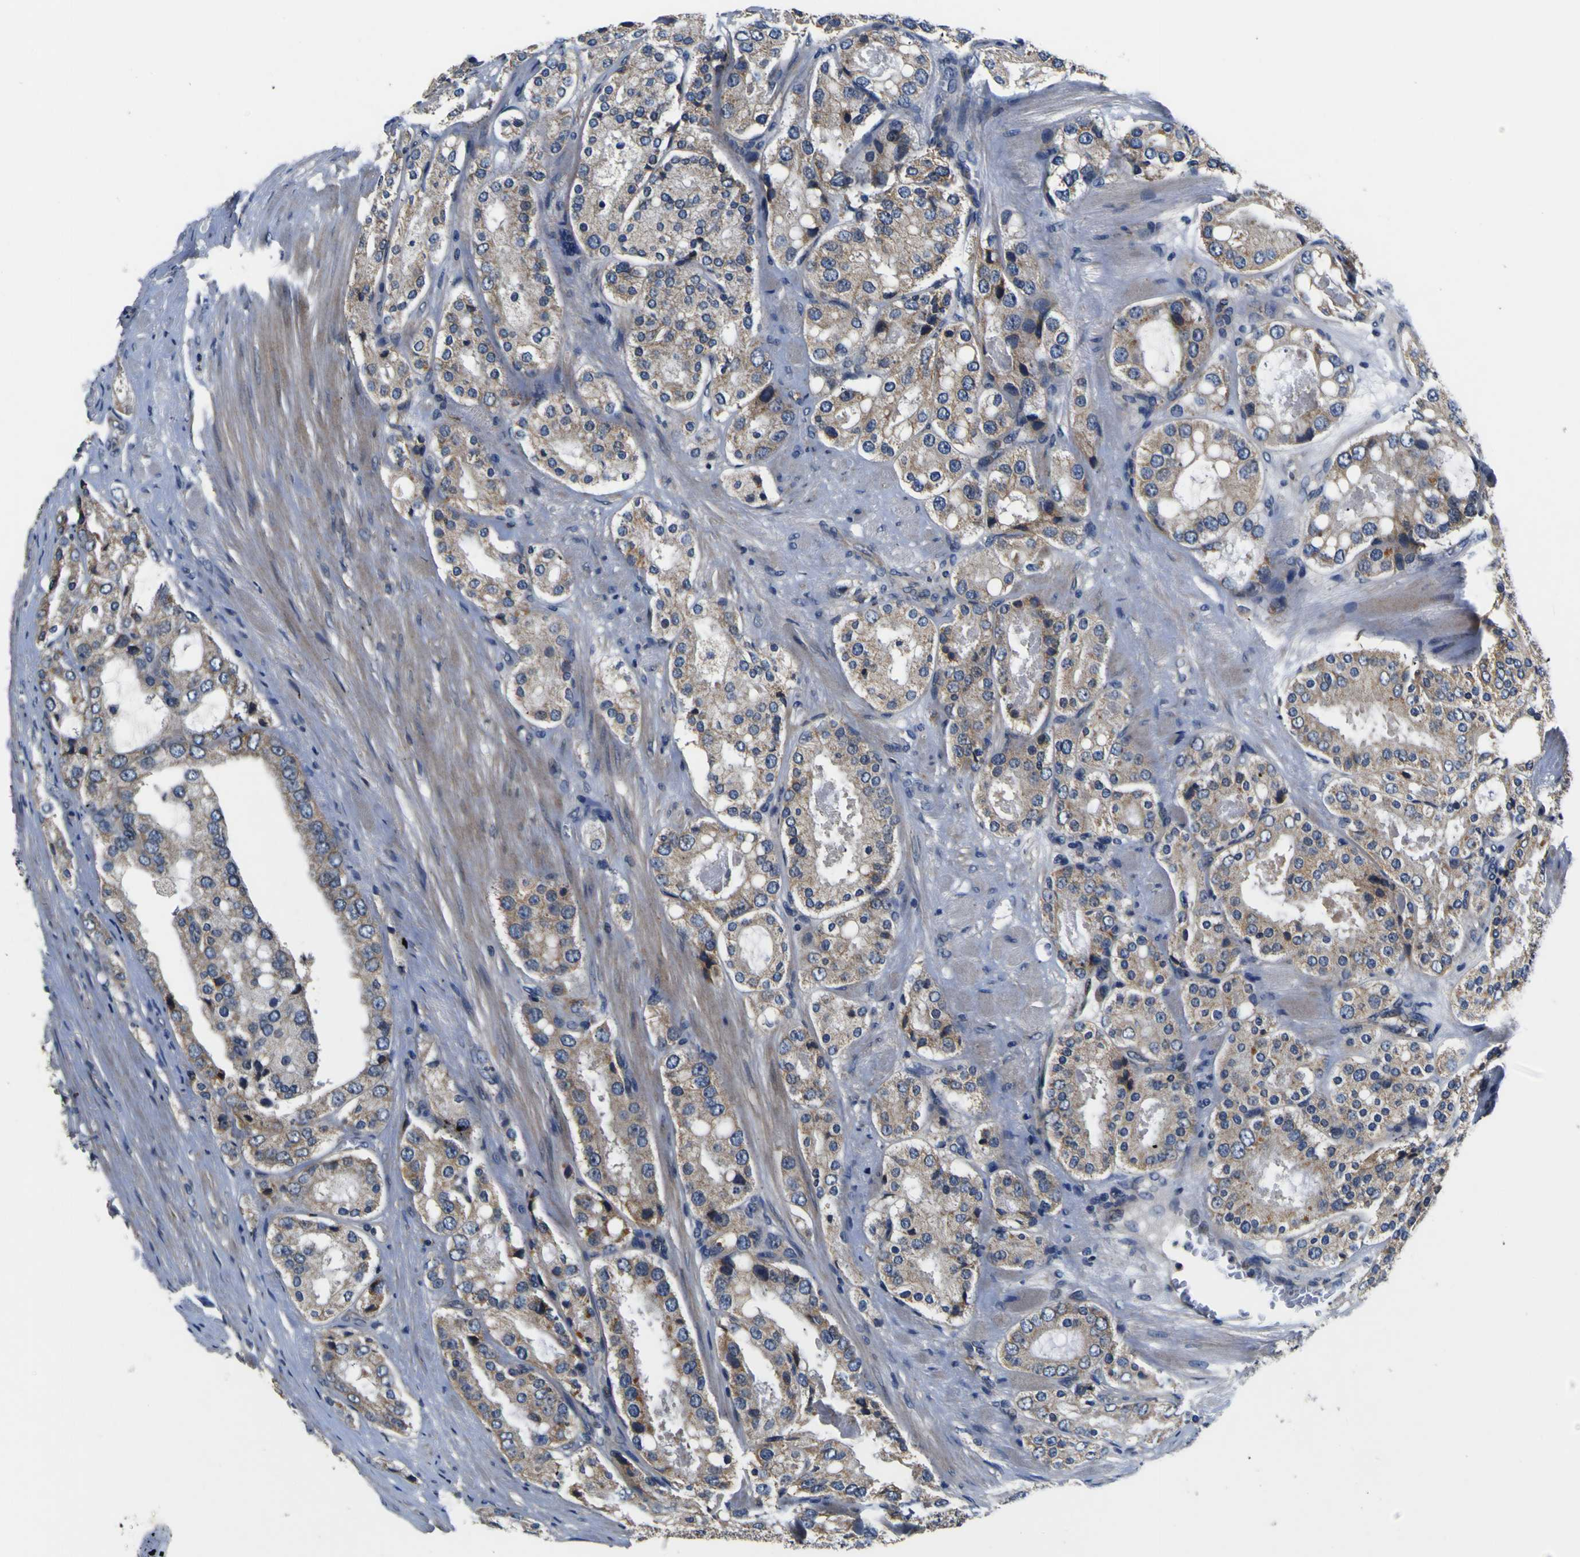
{"staining": {"intensity": "weak", "quantity": ">75%", "location": "cytoplasmic/membranous"}, "tissue": "prostate cancer", "cell_type": "Tumor cells", "image_type": "cancer", "snomed": [{"axis": "morphology", "description": "Adenocarcinoma, High grade"}, {"axis": "topography", "description": "Prostate"}], "caption": "An immunohistochemistry (IHC) photomicrograph of tumor tissue is shown. Protein staining in brown shows weak cytoplasmic/membranous positivity in high-grade adenocarcinoma (prostate) within tumor cells. The staining is performed using DAB (3,3'-diaminobenzidine) brown chromogen to label protein expression. The nuclei are counter-stained blue using hematoxylin.", "gene": "EPHB4", "patient": {"sex": "male", "age": 65}}